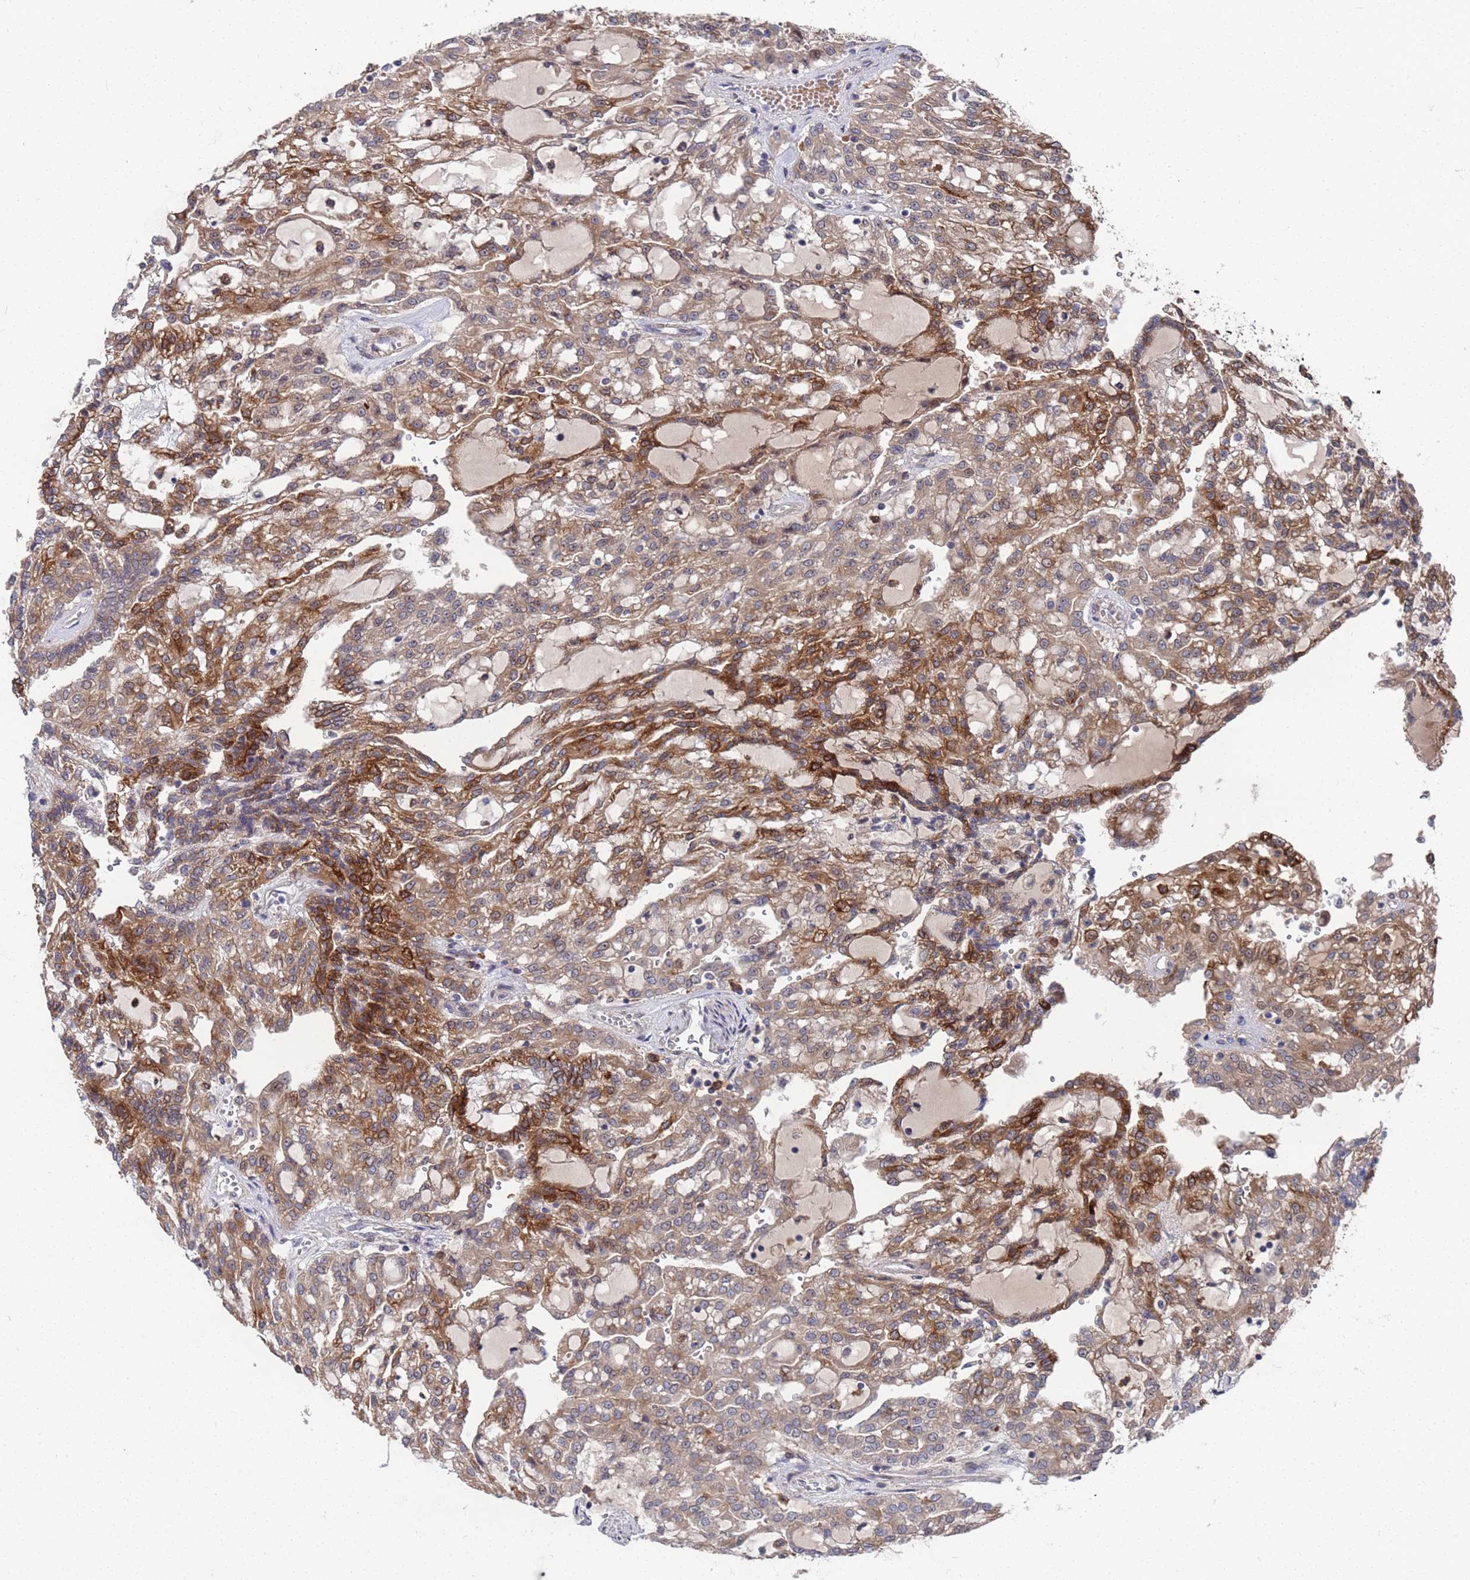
{"staining": {"intensity": "strong", "quantity": "25%-75%", "location": "cytoplasmic/membranous"}, "tissue": "renal cancer", "cell_type": "Tumor cells", "image_type": "cancer", "snomed": [{"axis": "morphology", "description": "Adenocarcinoma, NOS"}, {"axis": "topography", "description": "Kidney"}], "caption": "Immunohistochemistry staining of renal cancer (adenocarcinoma), which exhibits high levels of strong cytoplasmic/membranous positivity in approximately 25%-75% of tumor cells indicating strong cytoplasmic/membranous protein positivity. The staining was performed using DAB (brown) for protein detection and nuclei were counterstained in hematoxylin (blue).", "gene": "TMBIM6", "patient": {"sex": "male", "age": 63}}